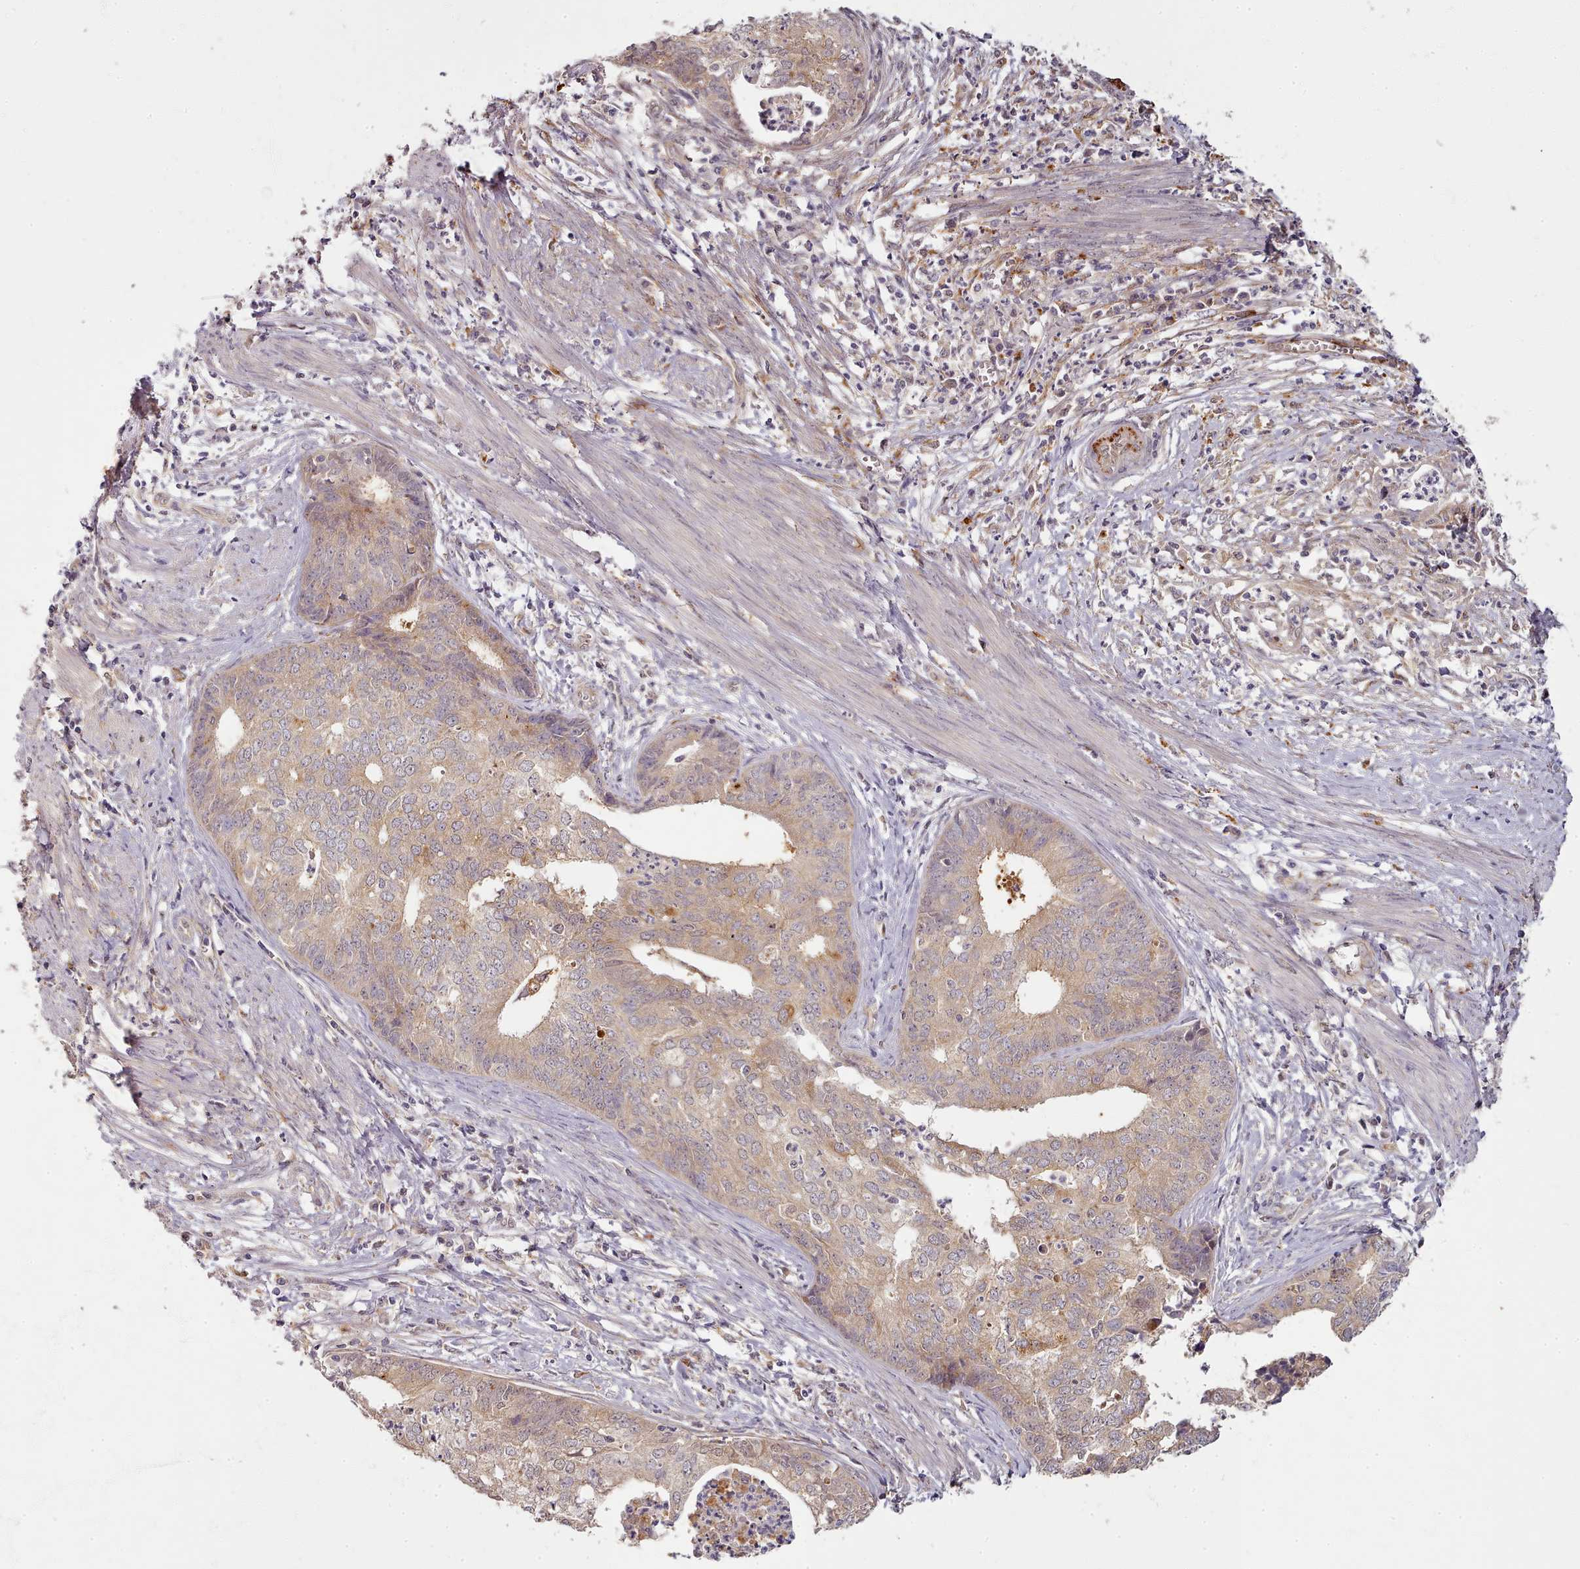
{"staining": {"intensity": "weak", "quantity": ">75%", "location": "cytoplasmic/membranous,nuclear"}, "tissue": "endometrial cancer", "cell_type": "Tumor cells", "image_type": "cancer", "snomed": [{"axis": "morphology", "description": "Adenocarcinoma, NOS"}, {"axis": "topography", "description": "Endometrium"}], "caption": "IHC (DAB (3,3'-diaminobenzidine)) staining of human endometrial cancer (adenocarcinoma) reveals weak cytoplasmic/membranous and nuclear protein staining in approximately >75% of tumor cells.", "gene": "C1QTNF5", "patient": {"sex": "female", "age": 68}}